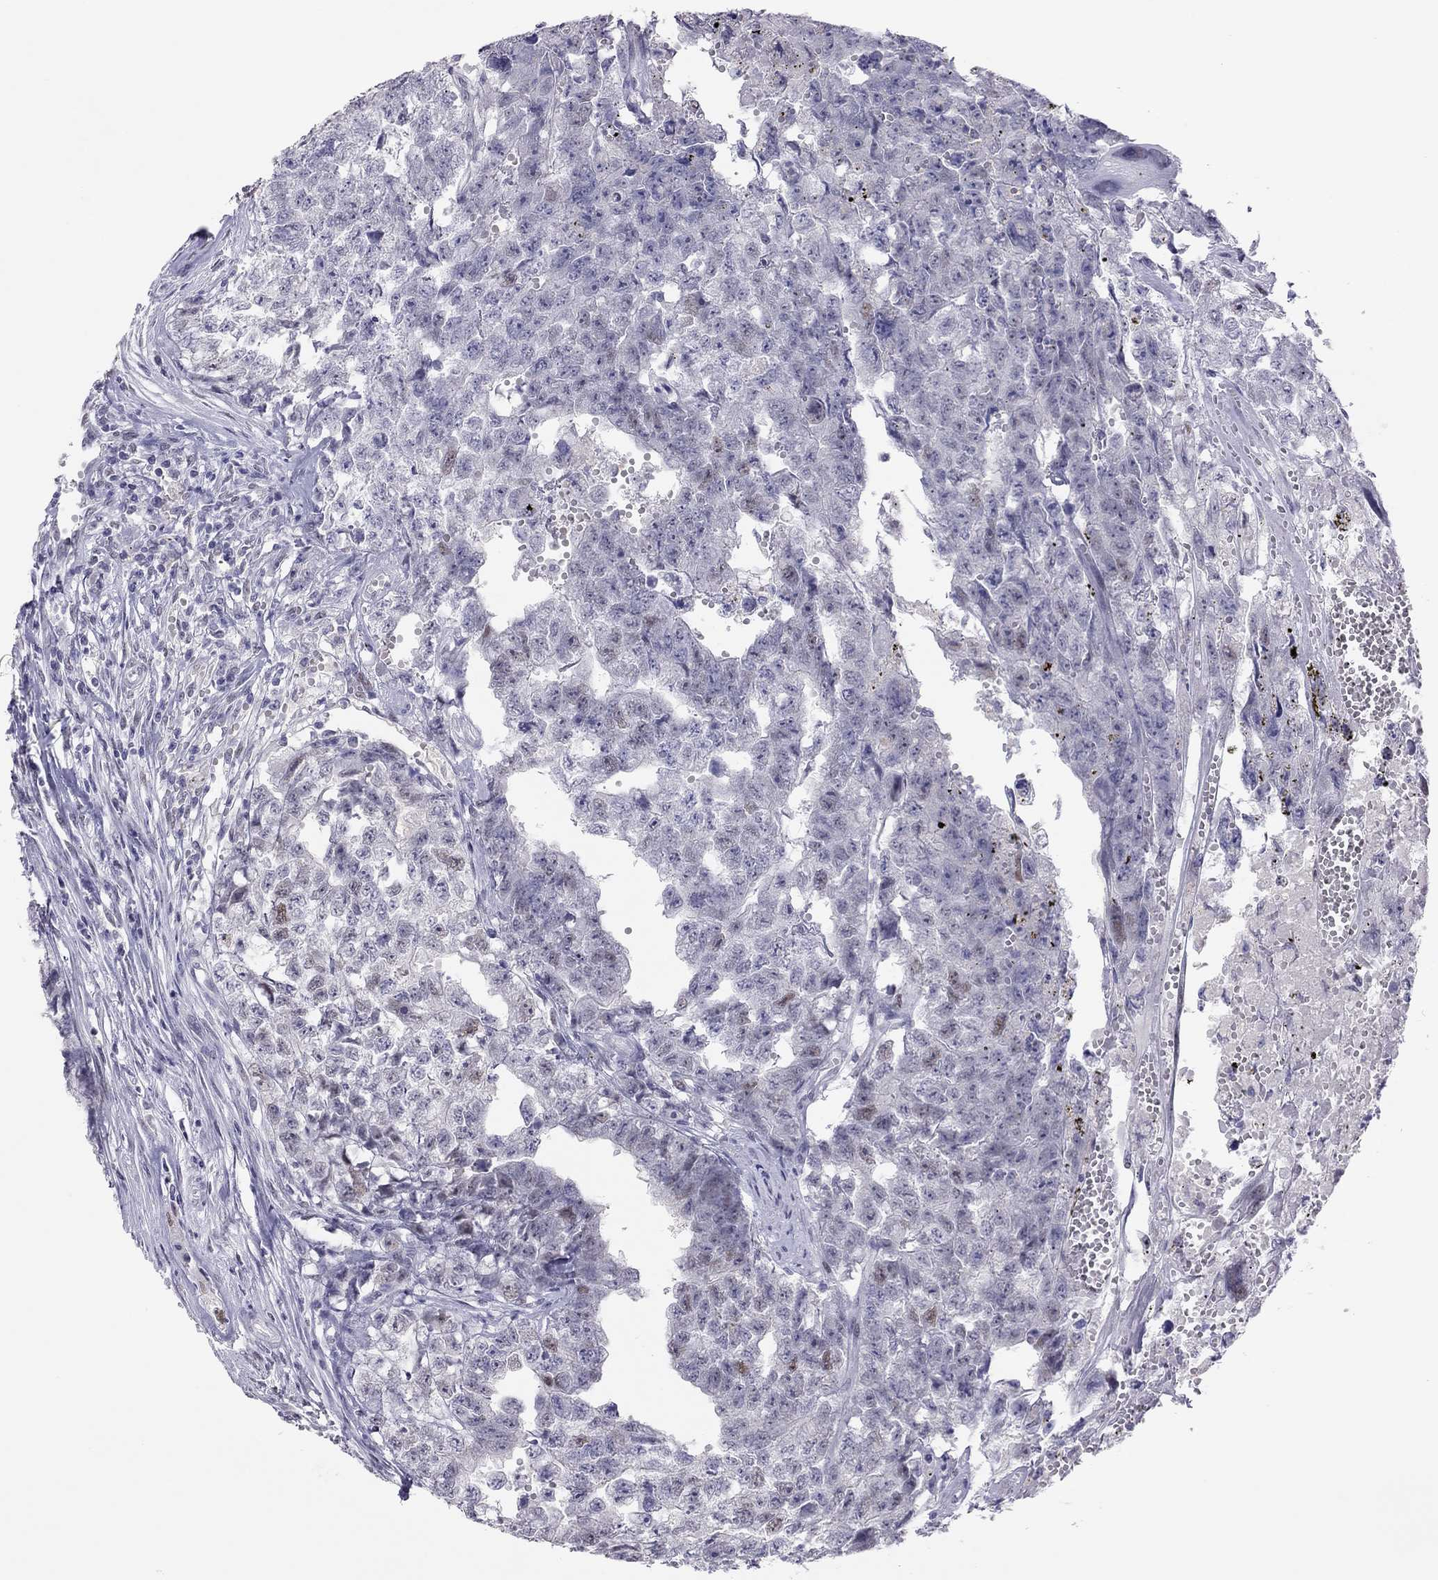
{"staining": {"intensity": "weak", "quantity": "<25%", "location": "nuclear"}, "tissue": "testis cancer", "cell_type": "Tumor cells", "image_type": "cancer", "snomed": [{"axis": "morphology", "description": "Seminoma, NOS"}, {"axis": "morphology", "description": "Carcinoma, Embryonal, NOS"}, {"axis": "topography", "description": "Testis"}], "caption": "Image shows no protein expression in tumor cells of testis cancer tissue.", "gene": "PHOX2A", "patient": {"sex": "male", "age": 22}}